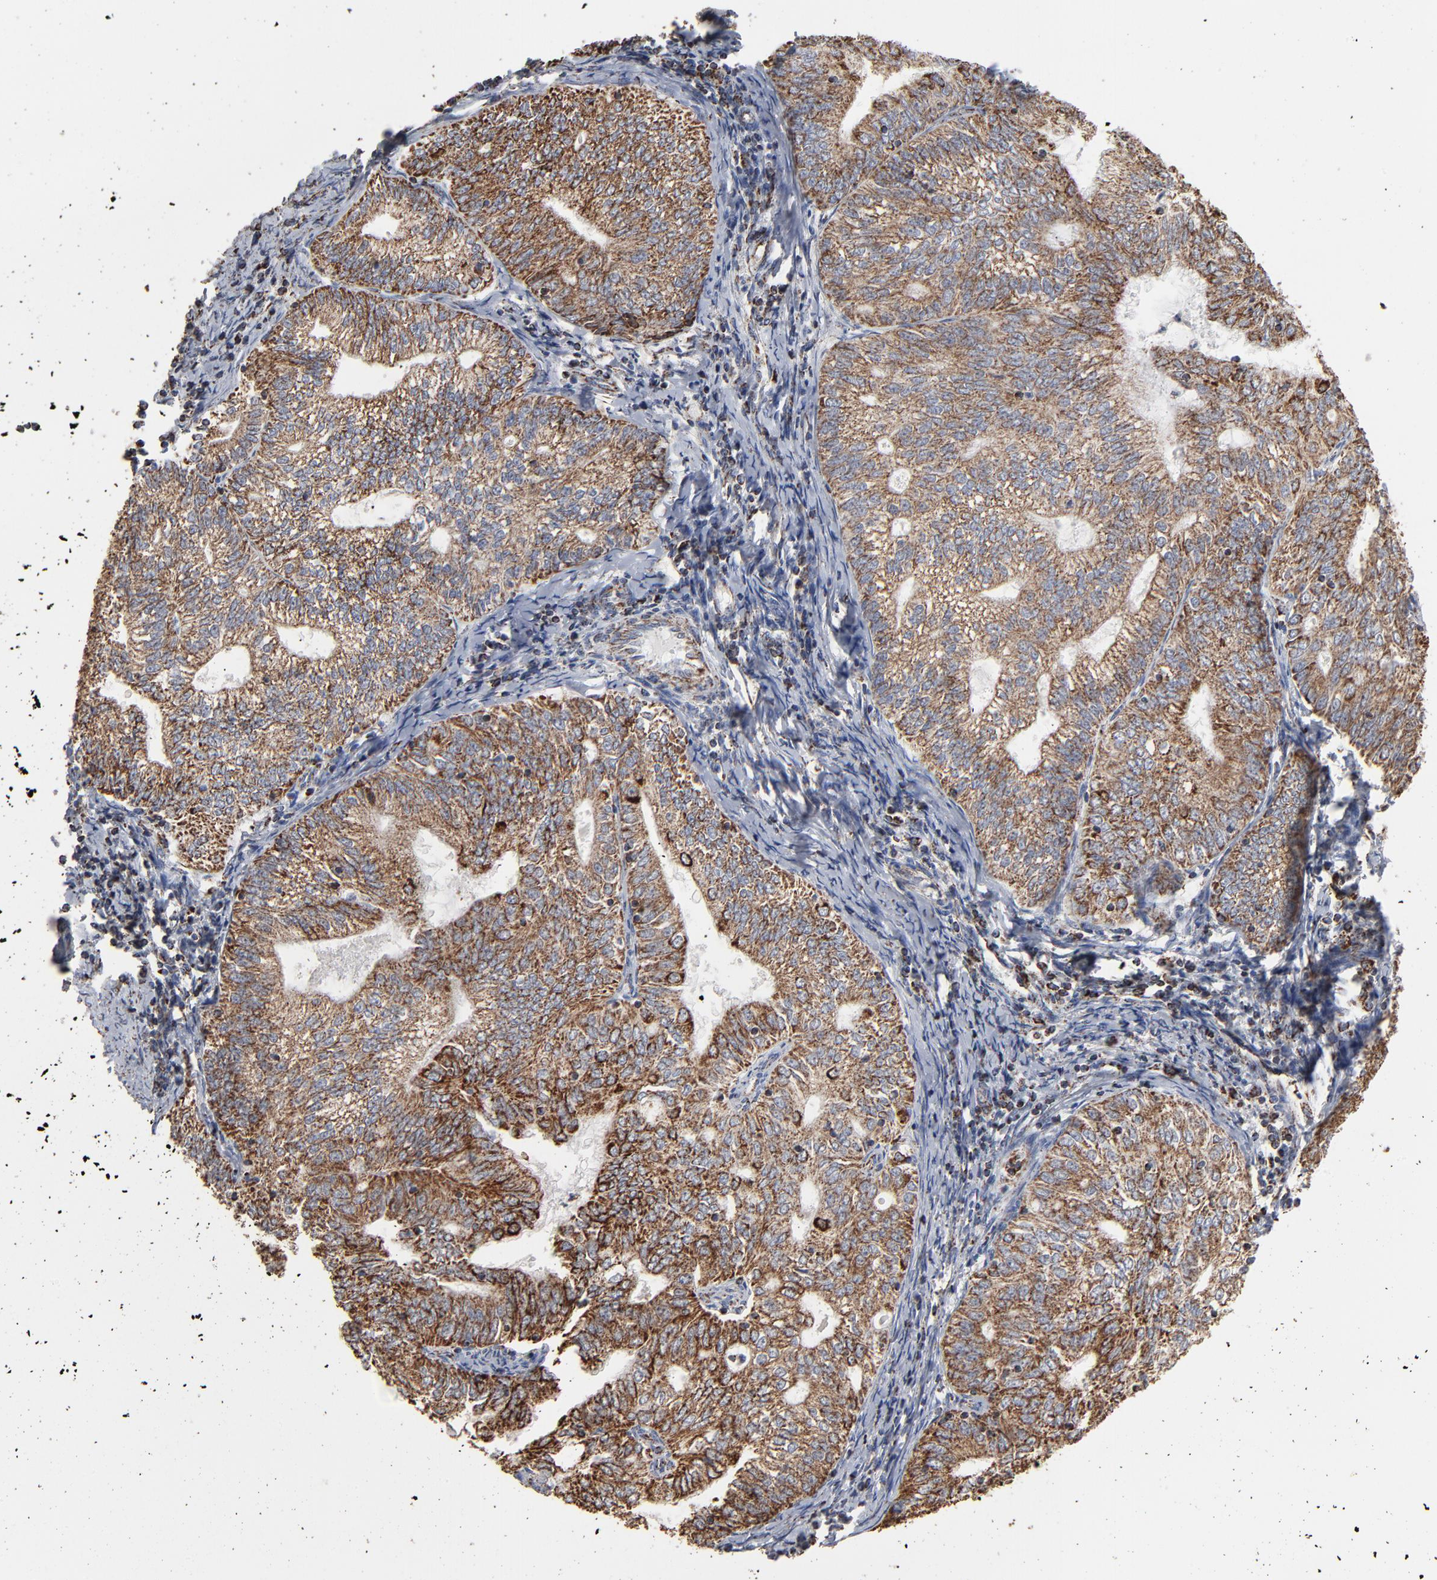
{"staining": {"intensity": "strong", "quantity": ">75%", "location": "cytoplasmic/membranous"}, "tissue": "endometrial cancer", "cell_type": "Tumor cells", "image_type": "cancer", "snomed": [{"axis": "morphology", "description": "Adenocarcinoma, NOS"}, {"axis": "topography", "description": "Endometrium"}], "caption": "This micrograph exhibits endometrial adenocarcinoma stained with immunohistochemistry to label a protein in brown. The cytoplasmic/membranous of tumor cells show strong positivity for the protein. Nuclei are counter-stained blue.", "gene": "UQCRC1", "patient": {"sex": "female", "age": 69}}